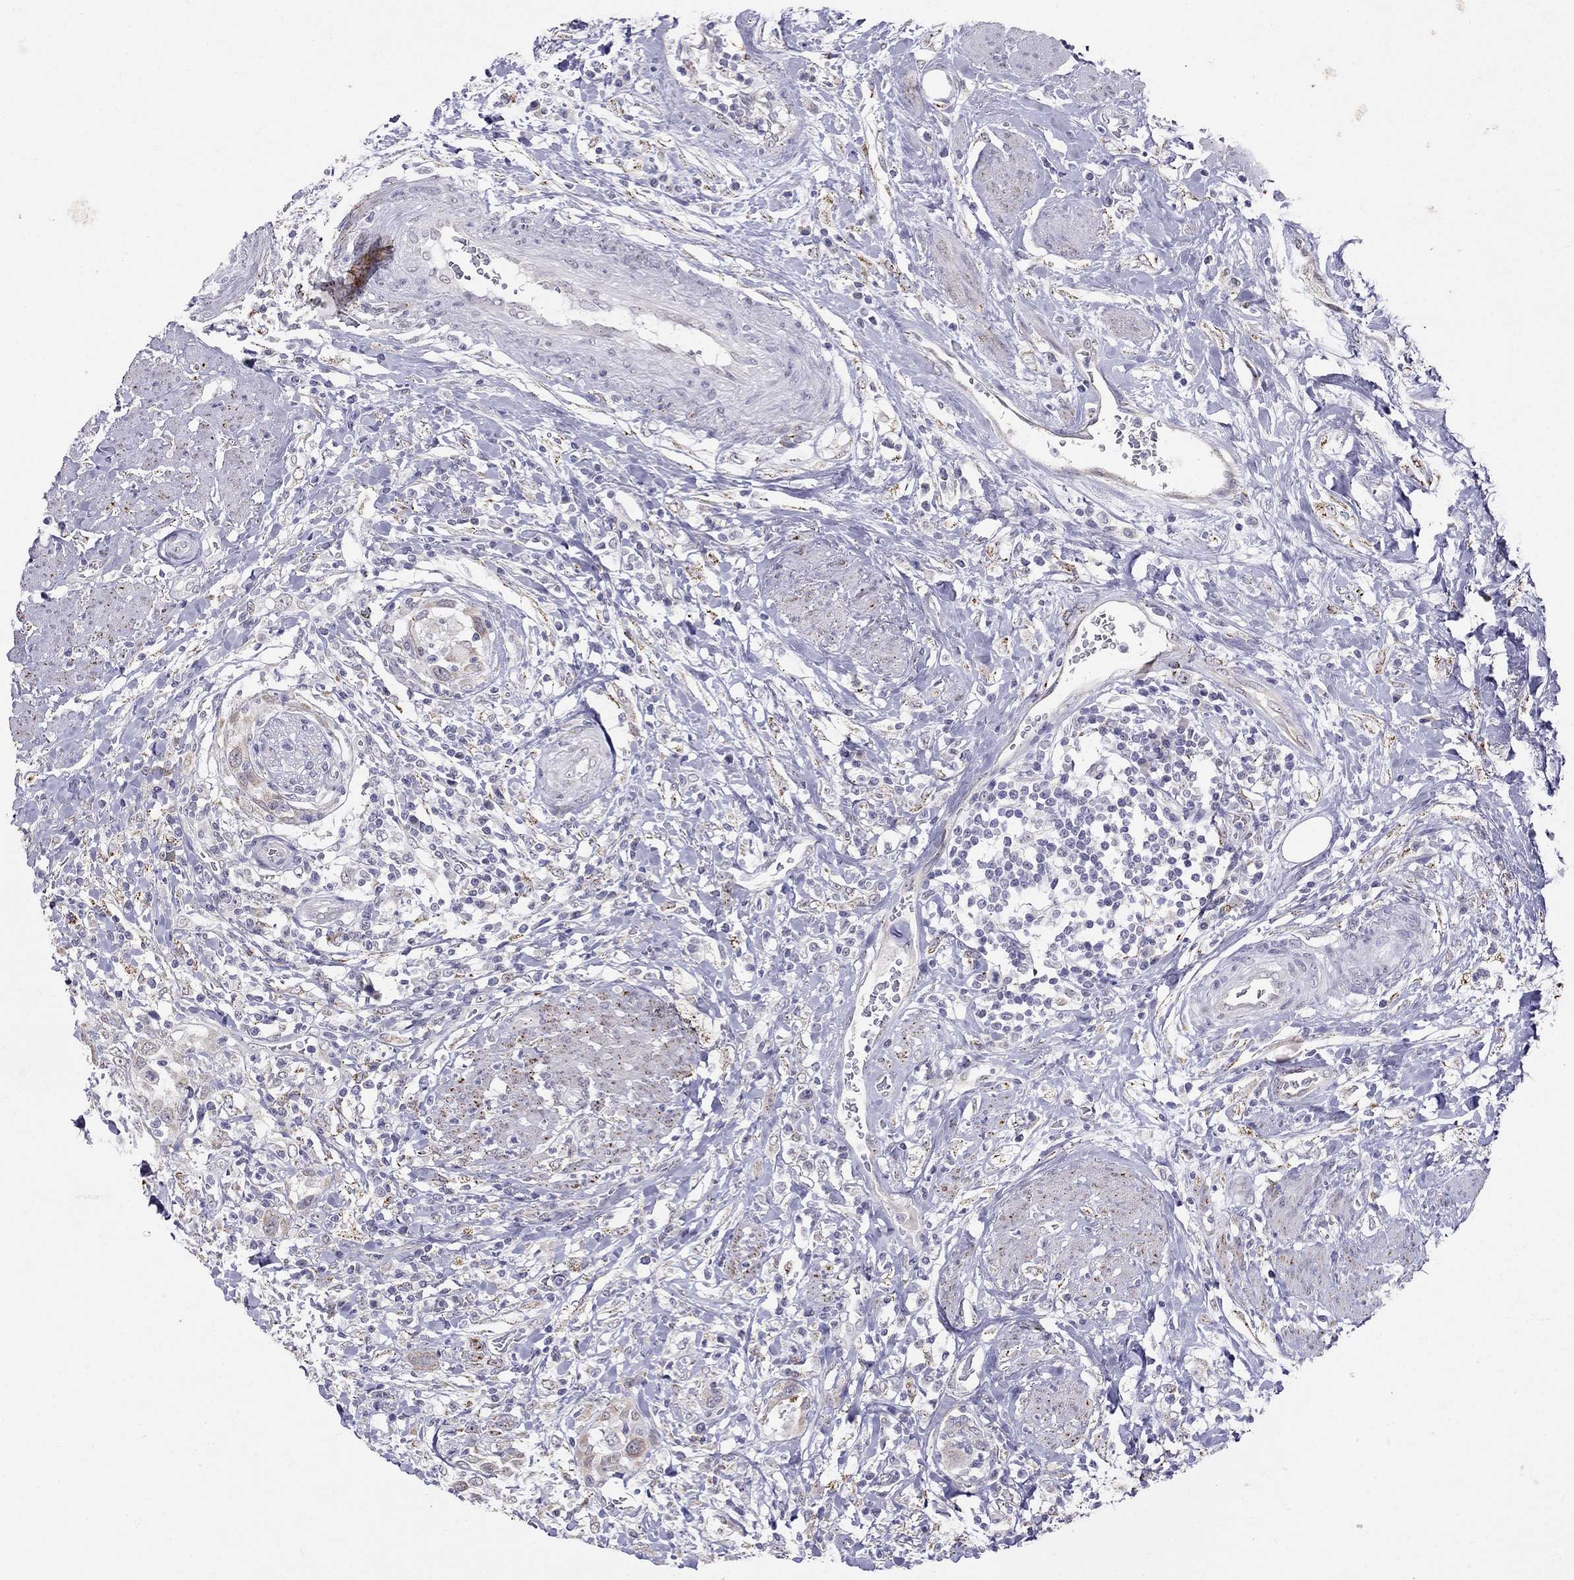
{"staining": {"intensity": "weak", "quantity": "<25%", "location": "cytoplasmic/membranous"}, "tissue": "urothelial cancer", "cell_type": "Tumor cells", "image_type": "cancer", "snomed": [{"axis": "morphology", "description": "Urothelial carcinoma, NOS"}, {"axis": "morphology", "description": "Urothelial carcinoma, High grade"}, {"axis": "topography", "description": "Urinary bladder"}], "caption": "Transitional cell carcinoma stained for a protein using immunohistochemistry reveals no positivity tumor cells.", "gene": "MYO3B", "patient": {"sex": "female", "age": 64}}